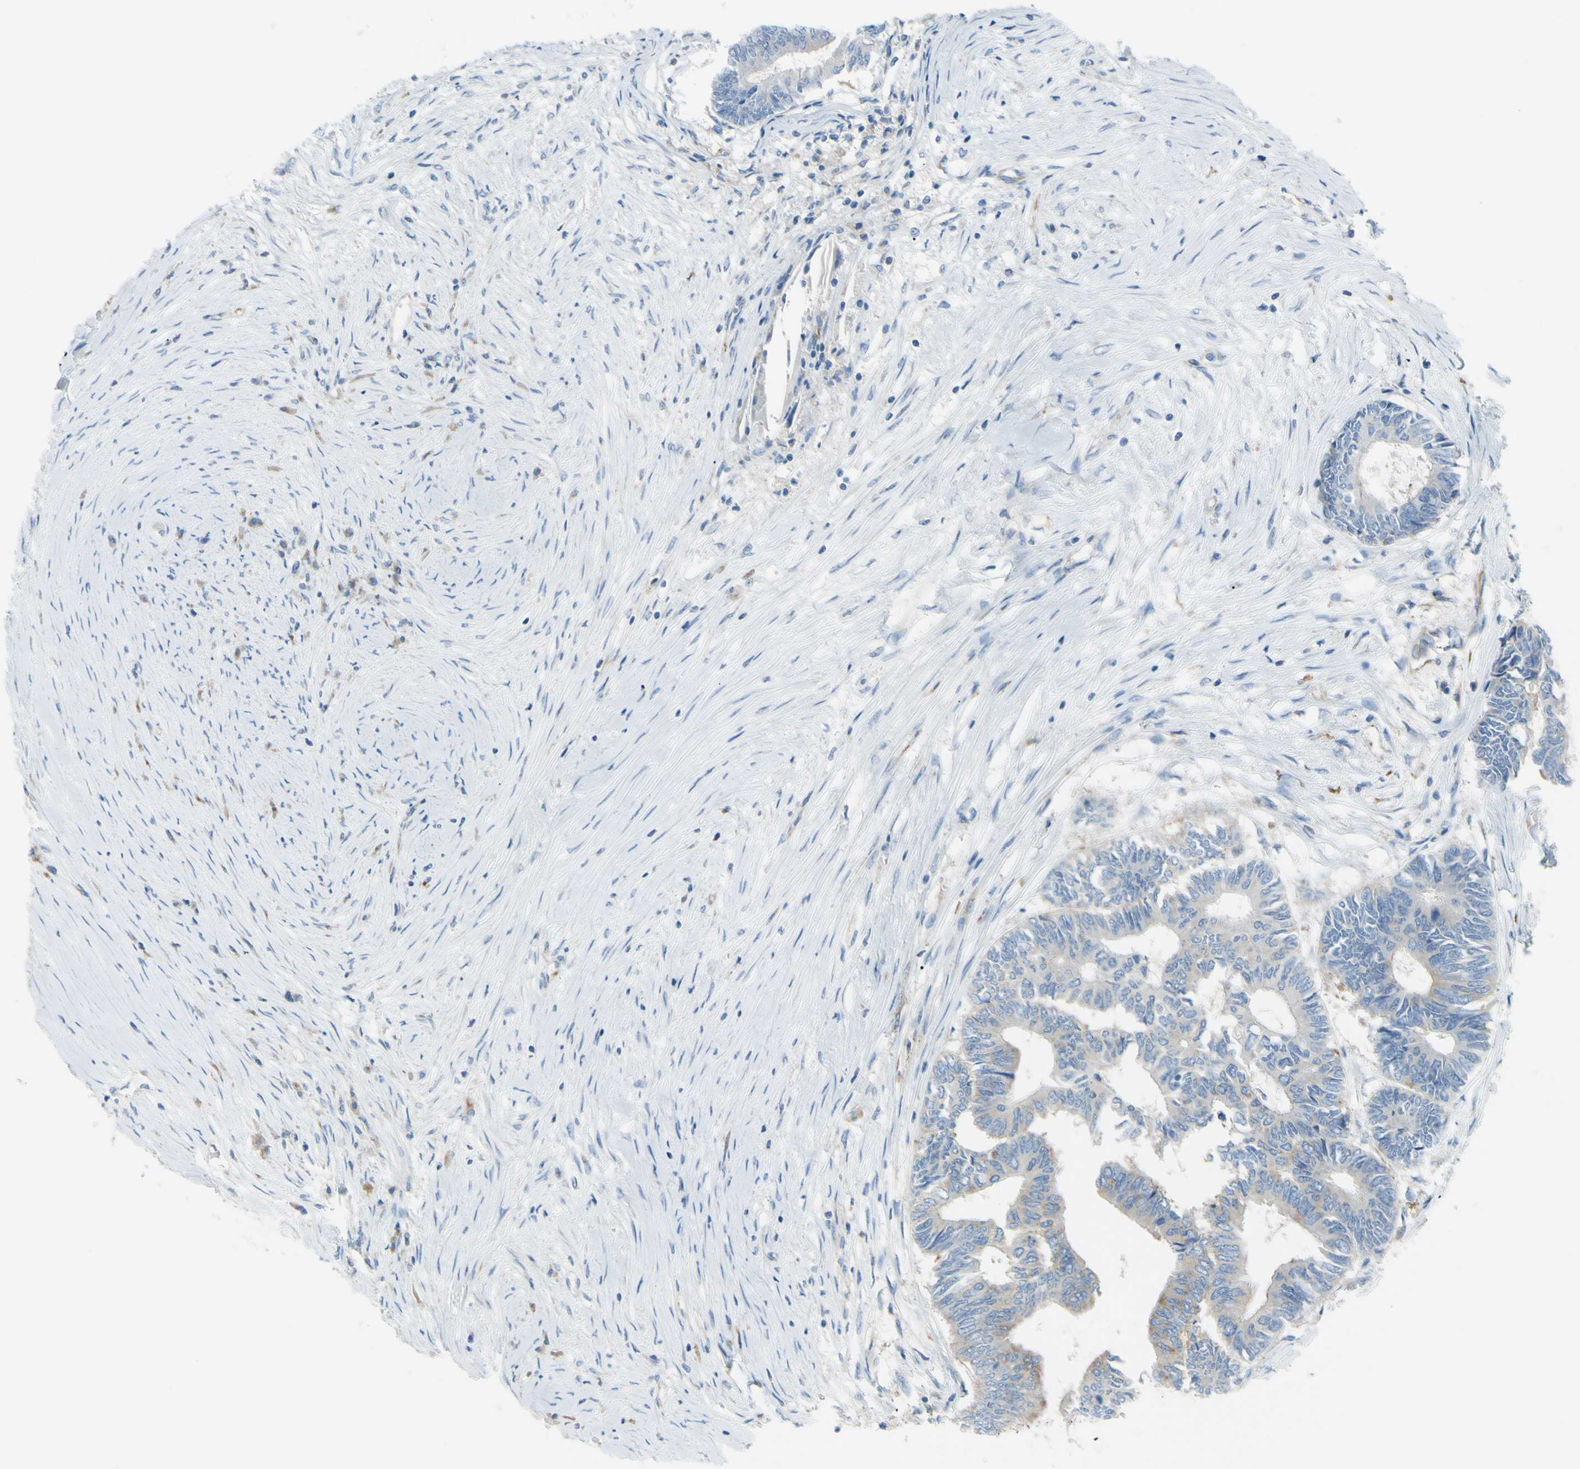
{"staining": {"intensity": "weak", "quantity": "<25%", "location": "cytoplasmic/membranous"}, "tissue": "colorectal cancer", "cell_type": "Tumor cells", "image_type": "cancer", "snomed": [{"axis": "morphology", "description": "Adenocarcinoma, NOS"}, {"axis": "topography", "description": "Rectum"}], "caption": "Tumor cells show no significant protein positivity in colorectal cancer.", "gene": "FRMD4B", "patient": {"sex": "male", "age": 63}}